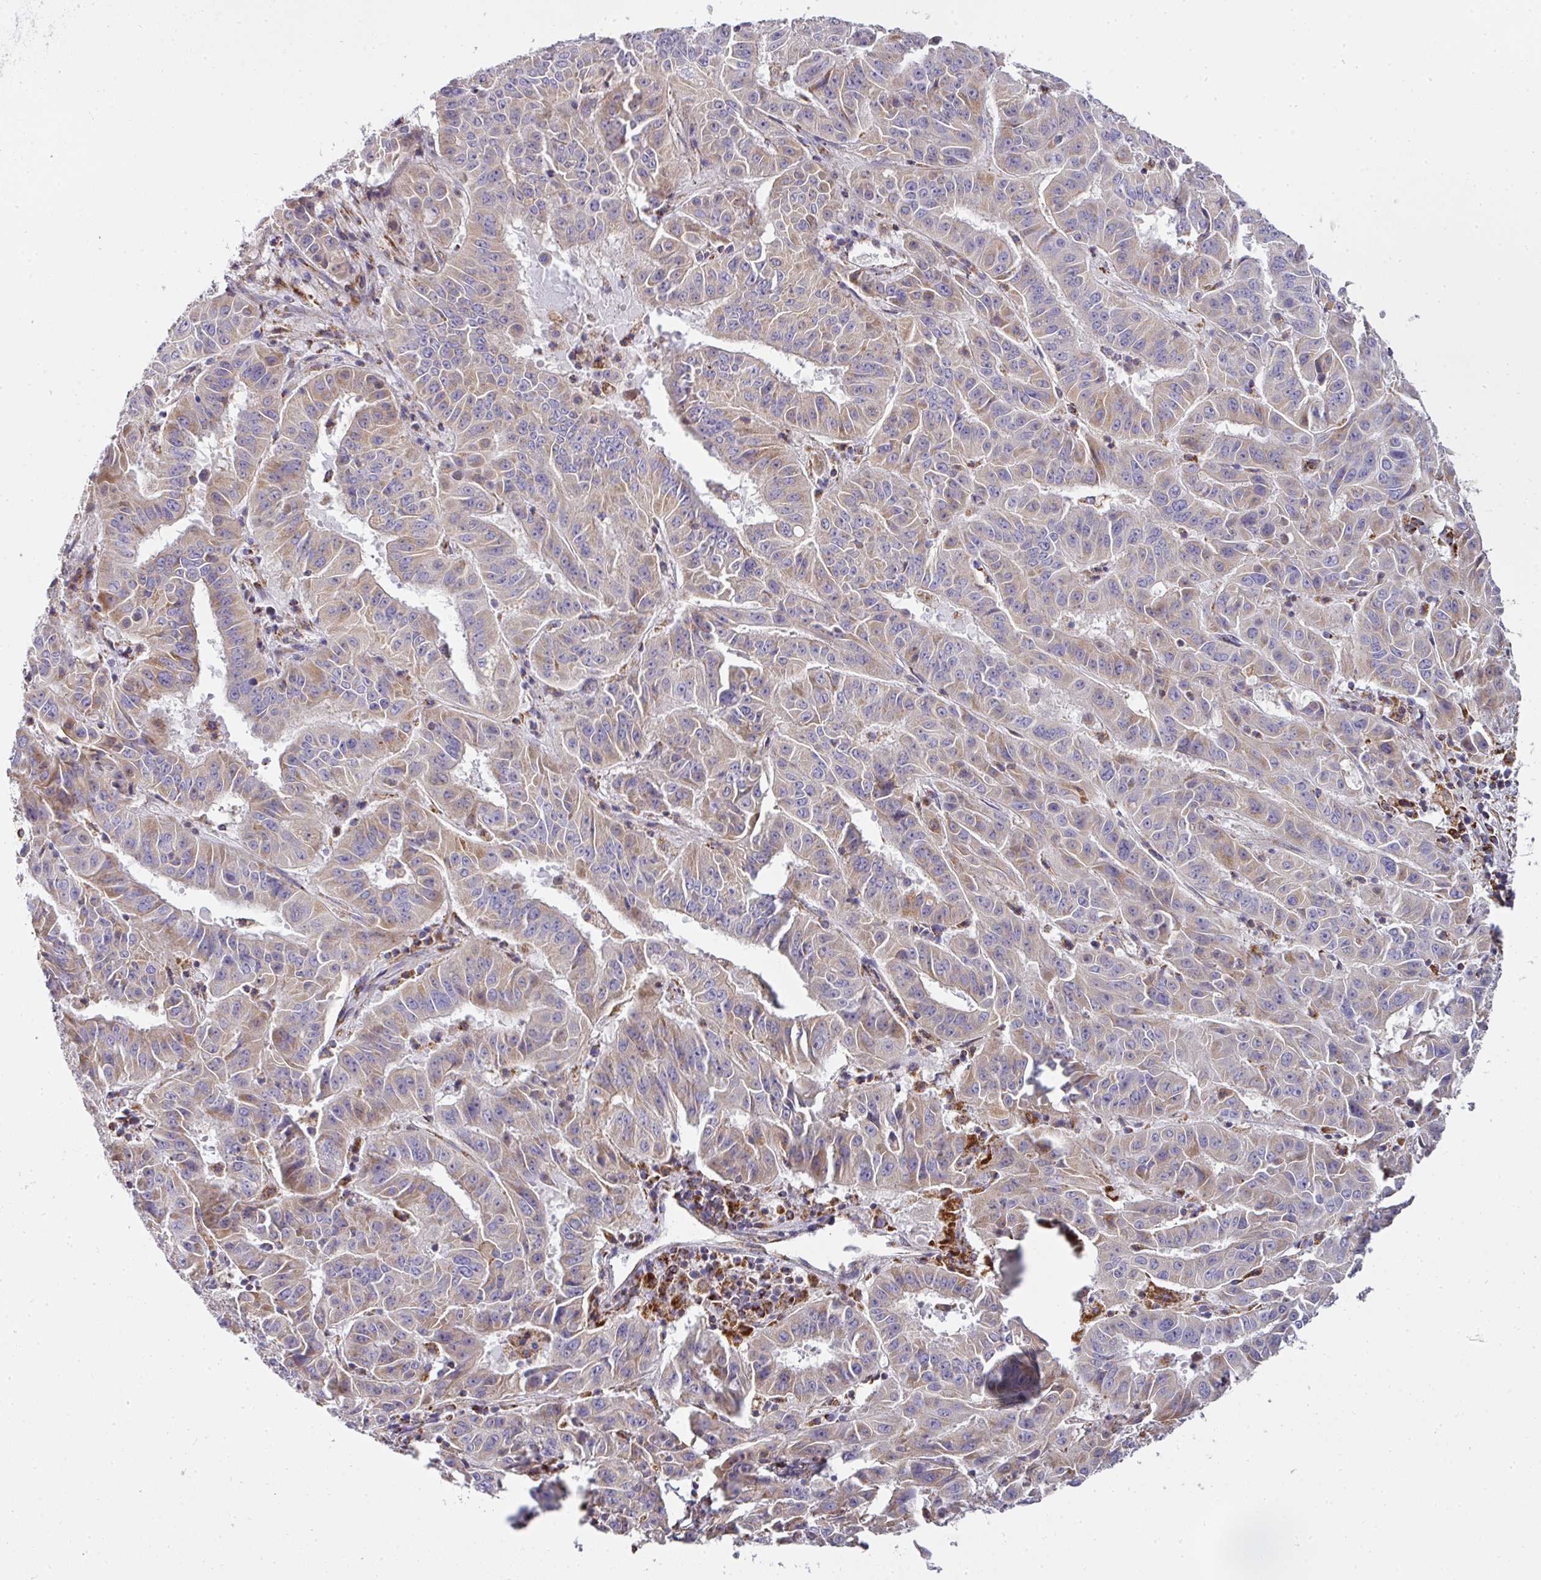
{"staining": {"intensity": "weak", "quantity": "25%-75%", "location": "cytoplasmic/membranous"}, "tissue": "pancreatic cancer", "cell_type": "Tumor cells", "image_type": "cancer", "snomed": [{"axis": "morphology", "description": "Adenocarcinoma, NOS"}, {"axis": "topography", "description": "Pancreas"}], "caption": "There is low levels of weak cytoplasmic/membranous expression in tumor cells of pancreatic cancer, as demonstrated by immunohistochemical staining (brown color).", "gene": "UQCRFS1", "patient": {"sex": "male", "age": 63}}